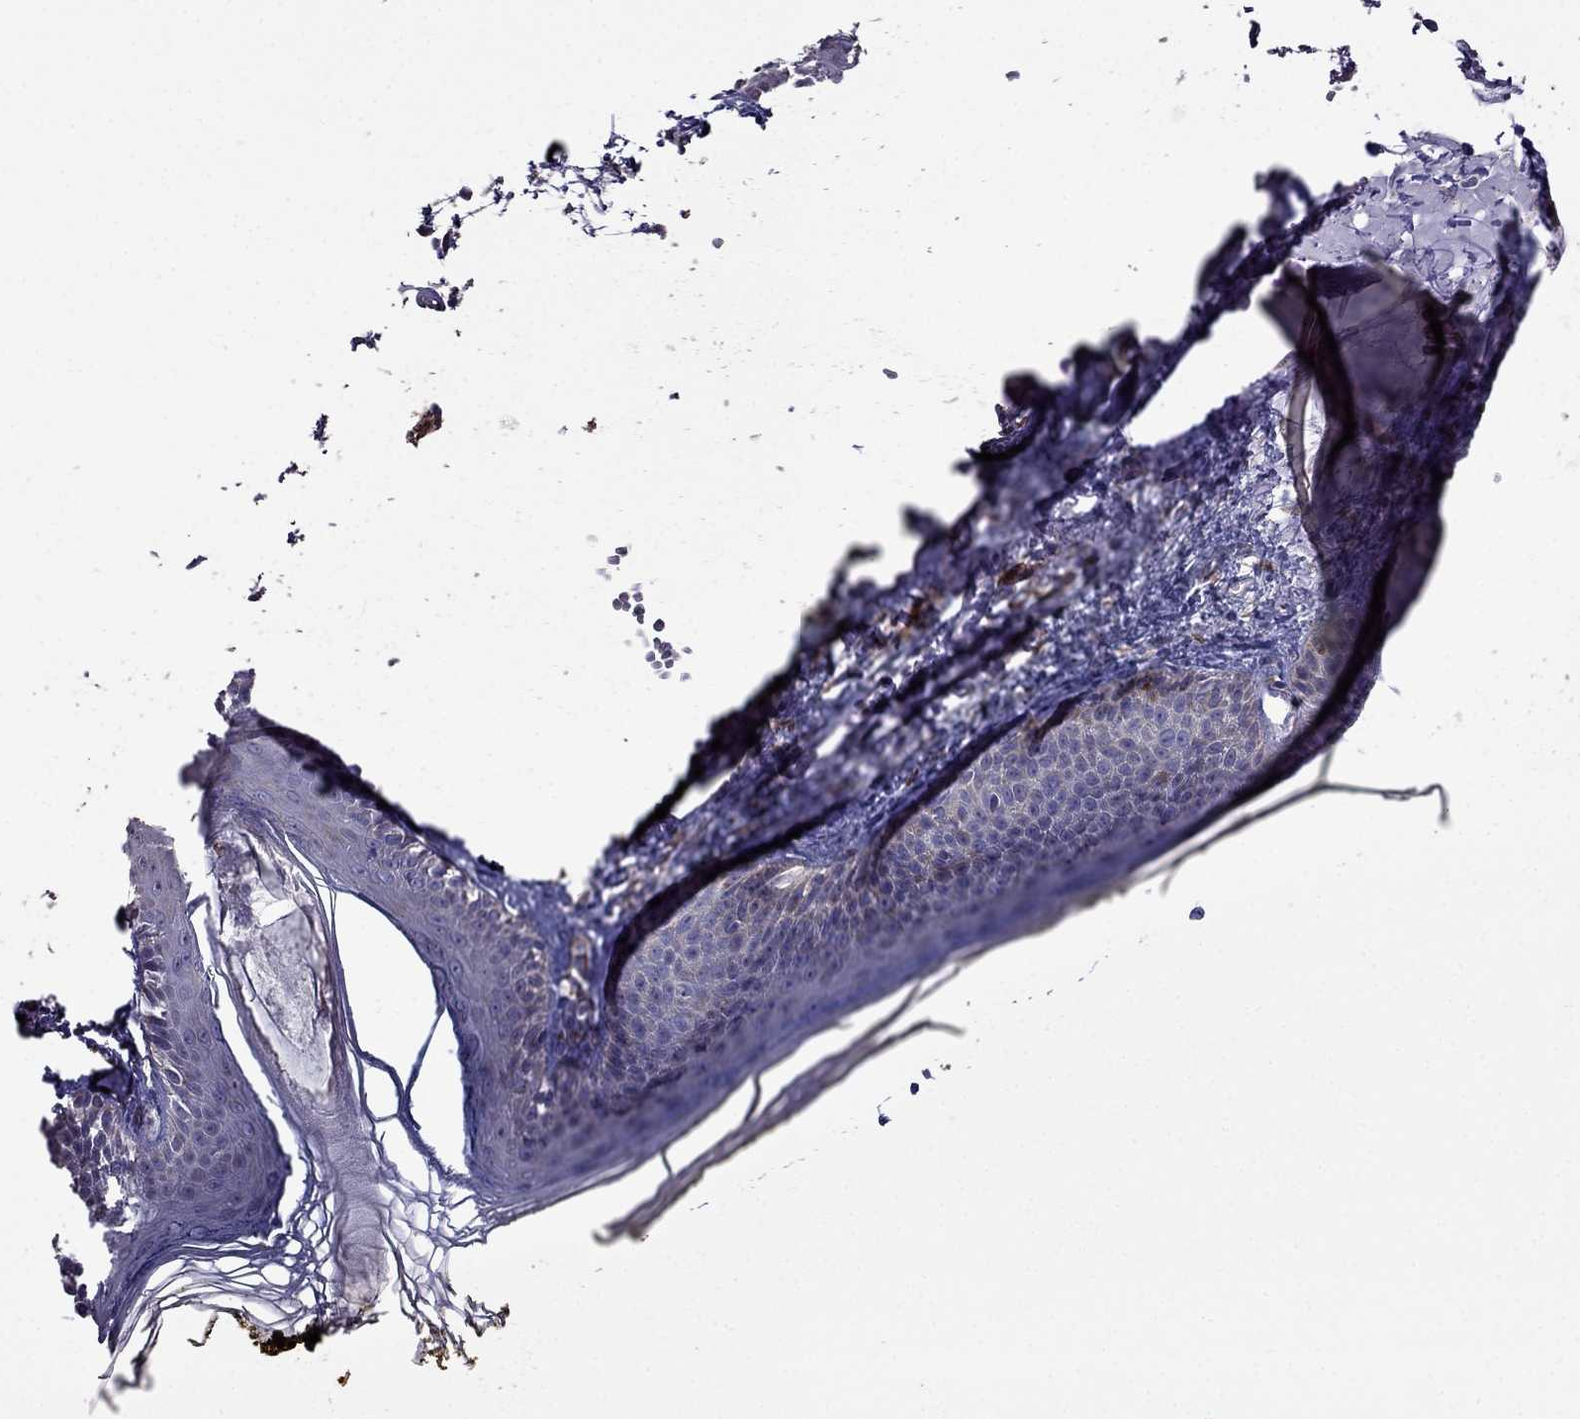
{"staining": {"intensity": "negative", "quantity": "none", "location": "none"}, "tissue": "skin", "cell_type": "Fibroblasts", "image_type": "normal", "snomed": [{"axis": "morphology", "description": "Normal tissue, NOS"}, {"axis": "topography", "description": "Skin"}], "caption": "Immunohistochemistry (IHC) image of benign skin stained for a protein (brown), which exhibits no staining in fibroblasts. (DAB IHC, high magnification).", "gene": "AK5", "patient": {"sex": "male", "age": 76}}